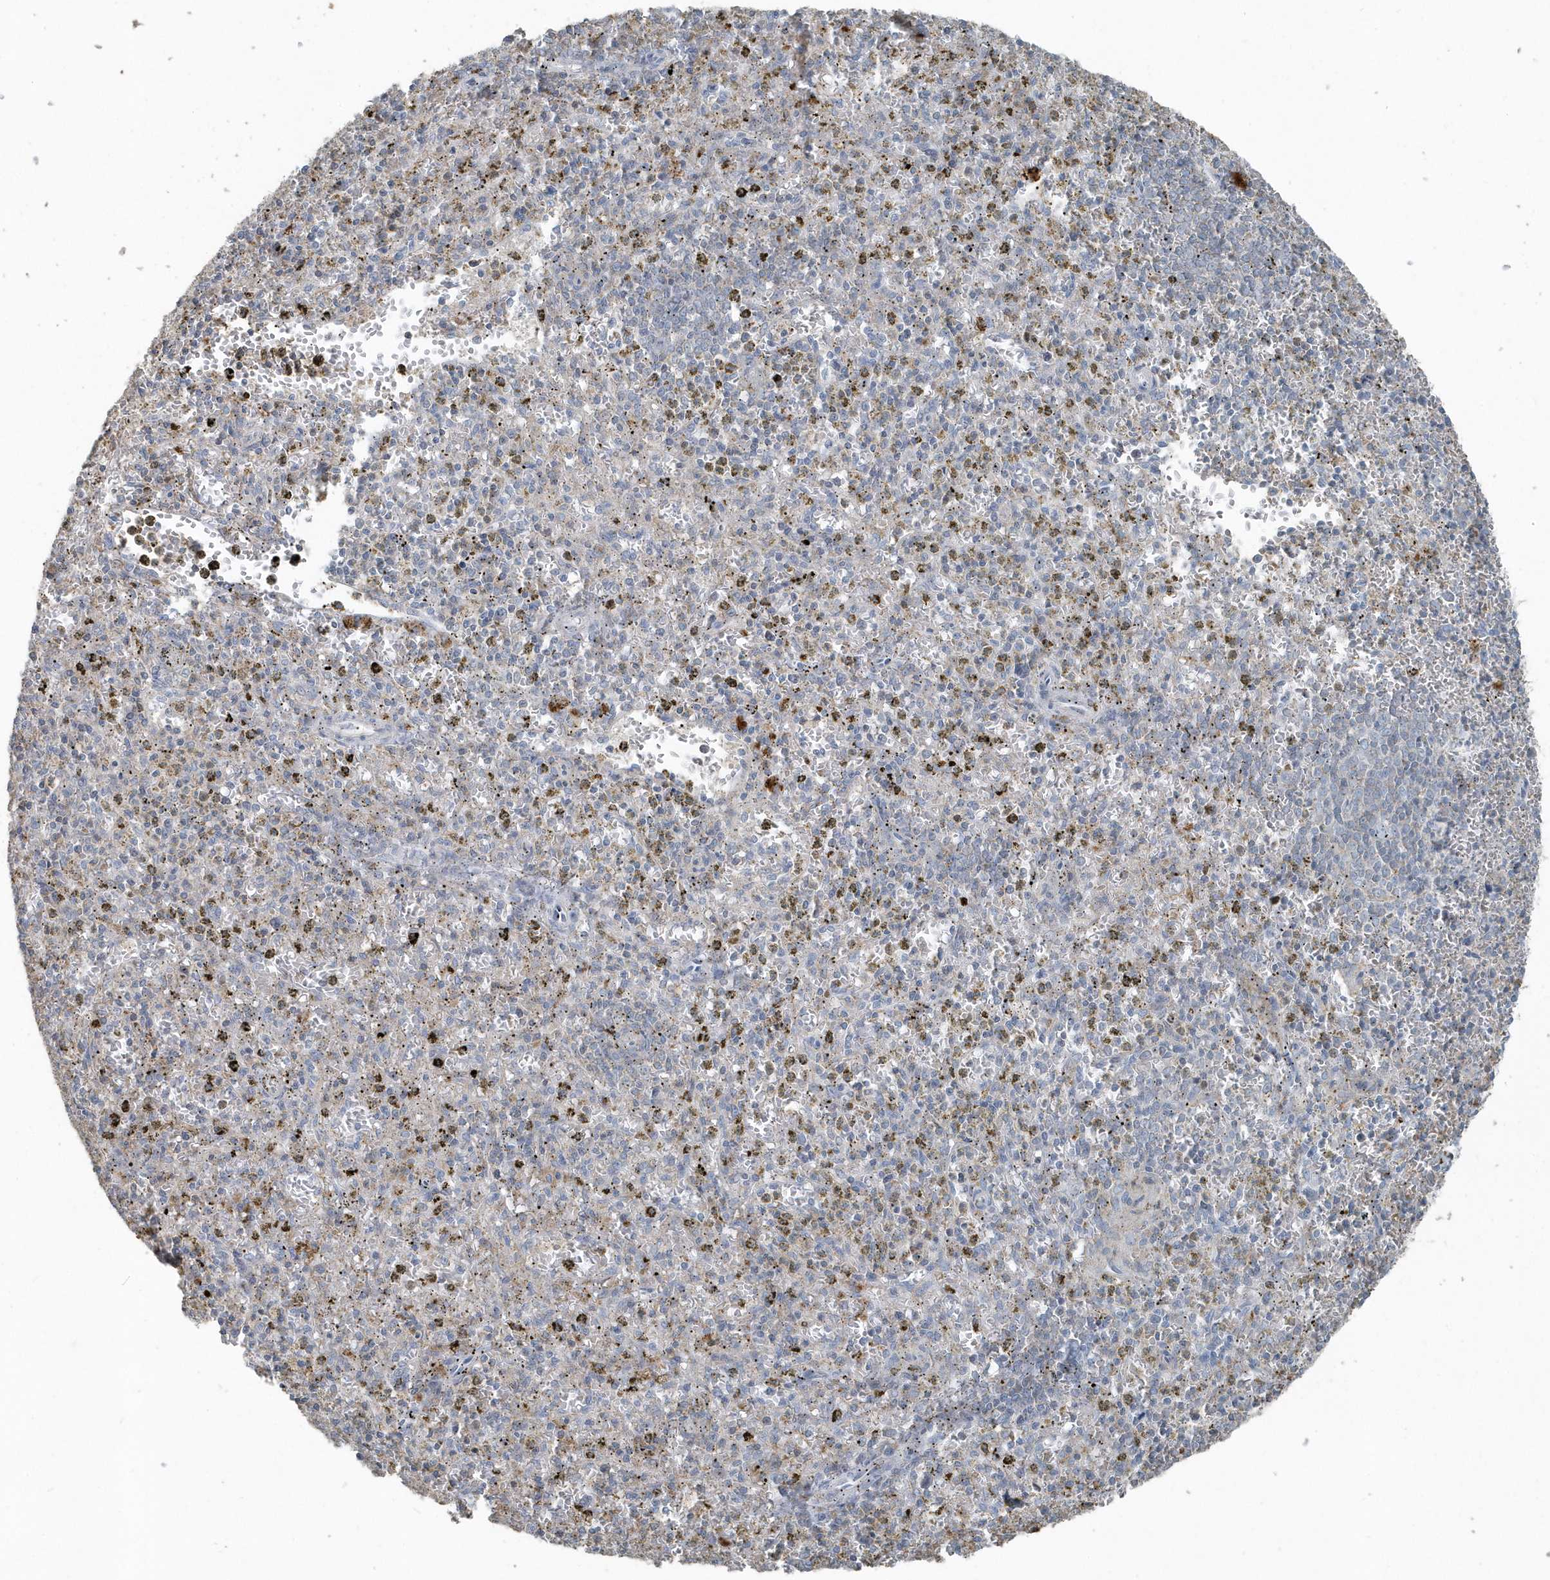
{"staining": {"intensity": "negative", "quantity": "none", "location": "none"}, "tissue": "spleen", "cell_type": "Cells in red pulp", "image_type": "normal", "snomed": [{"axis": "morphology", "description": "Normal tissue, NOS"}, {"axis": "topography", "description": "Spleen"}], "caption": "A high-resolution micrograph shows immunohistochemistry staining of unremarkable spleen, which reveals no significant expression in cells in red pulp.", "gene": "ACTC1", "patient": {"sex": "male", "age": 72}}